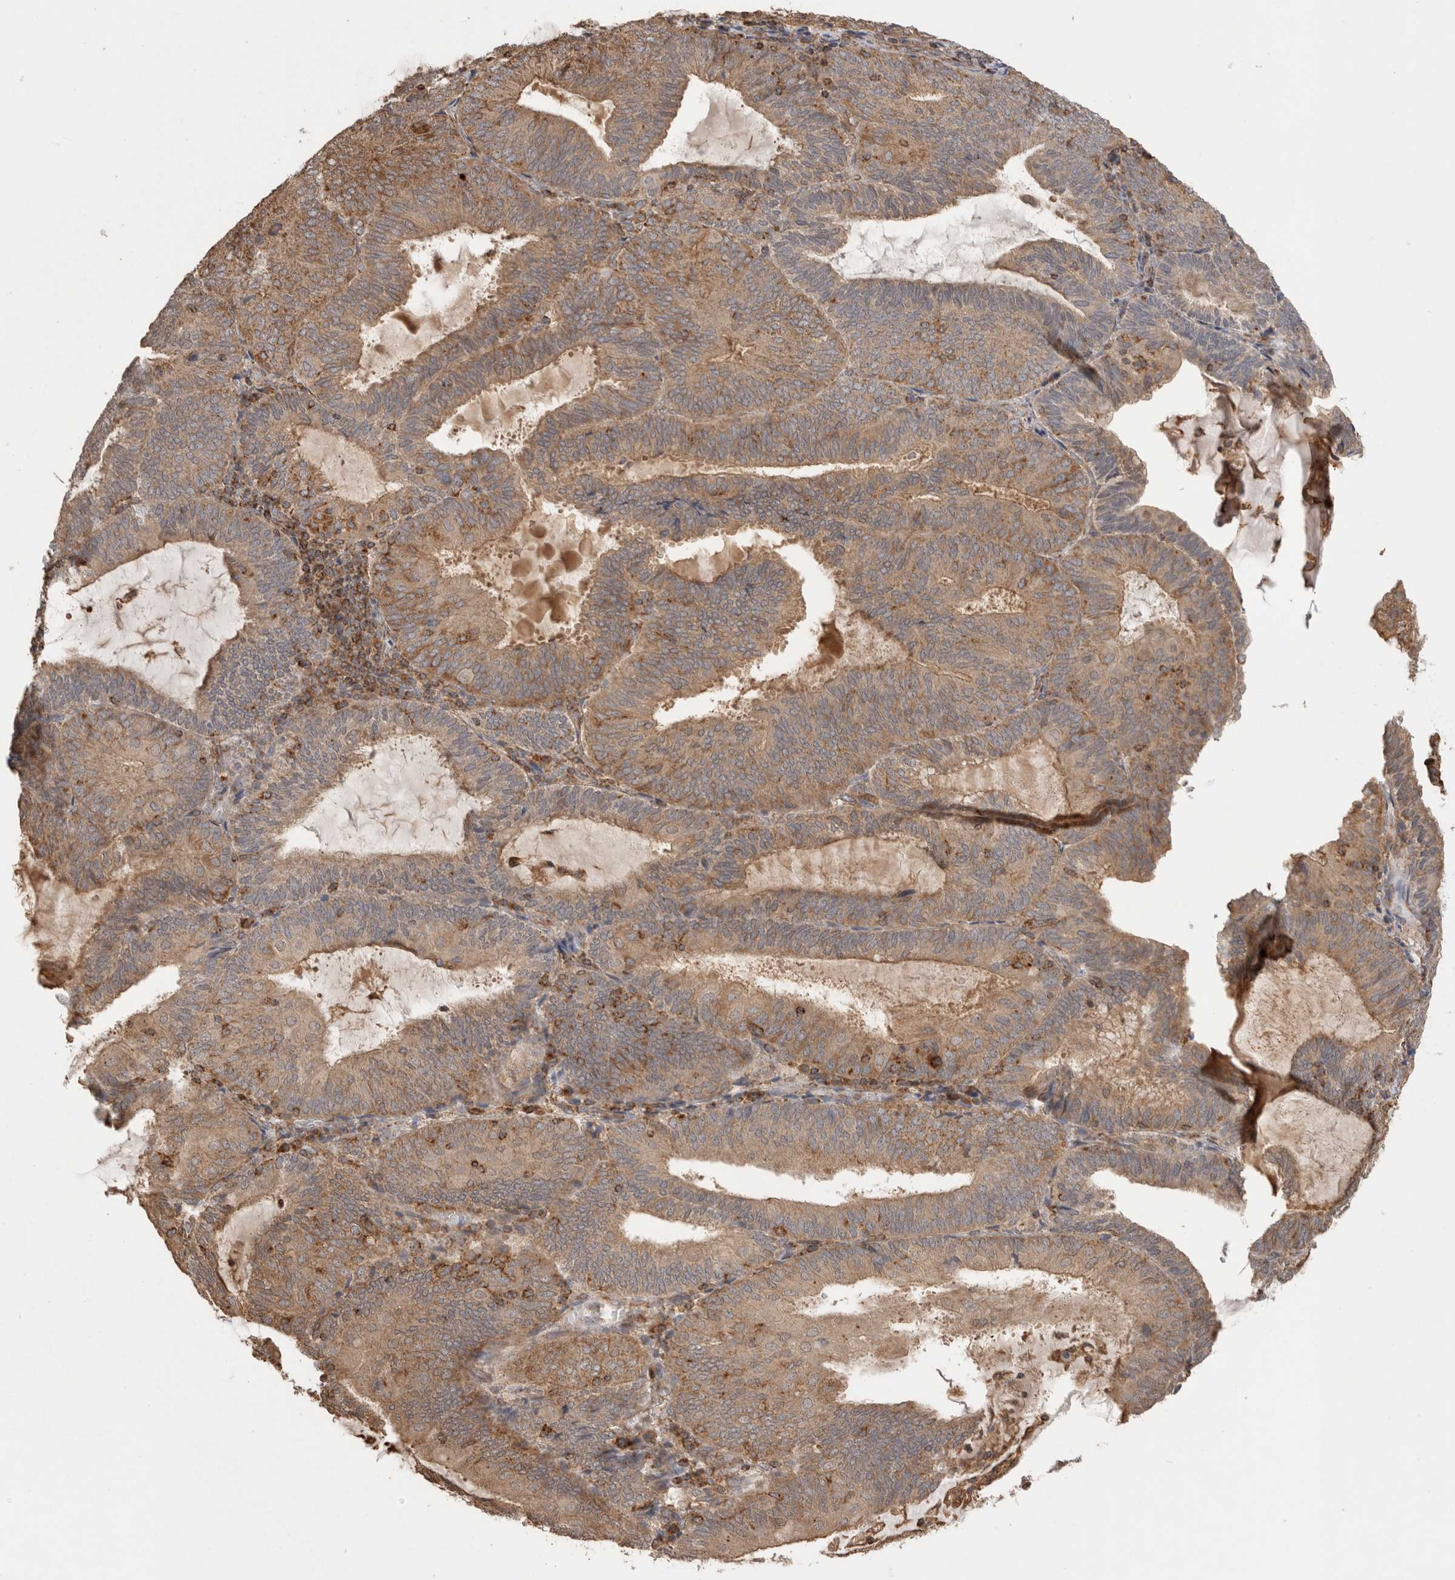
{"staining": {"intensity": "moderate", "quantity": ">75%", "location": "cytoplasmic/membranous"}, "tissue": "endometrial cancer", "cell_type": "Tumor cells", "image_type": "cancer", "snomed": [{"axis": "morphology", "description": "Adenocarcinoma, NOS"}, {"axis": "topography", "description": "Endometrium"}], "caption": "Protein analysis of endometrial cancer tissue reveals moderate cytoplasmic/membranous positivity in about >75% of tumor cells.", "gene": "IMMP2L", "patient": {"sex": "female", "age": 81}}